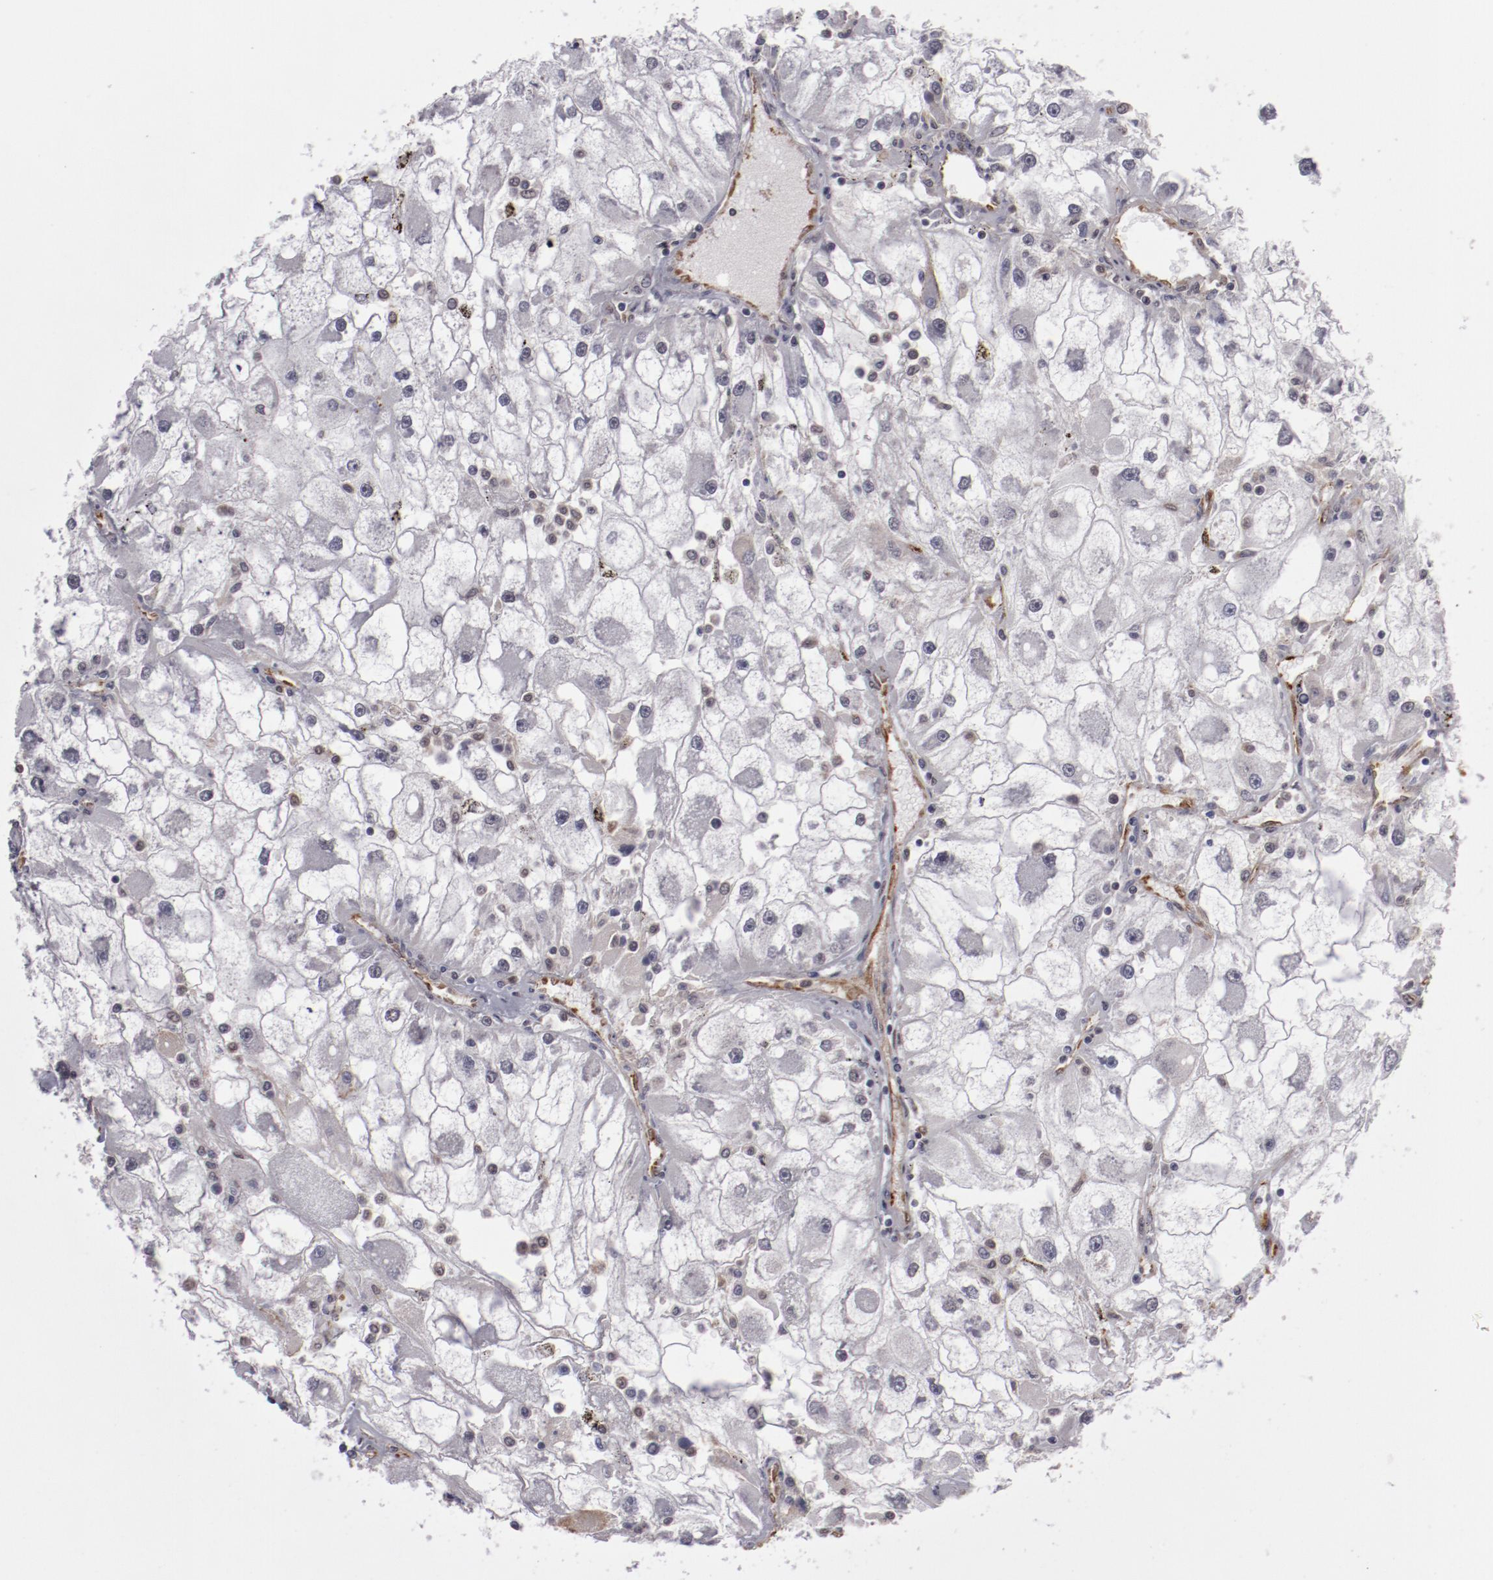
{"staining": {"intensity": "negative", "quantity": "none", "location": "none"}, "tissue": "renal cancer", "cell_type": "Tumor cells", "image_type": "cancer", "snomed": [{"axis": "morphology", "description": "Adenocarcinoma, NOS"}, {"axis": "topography", "description": "Kidney"}], "caption": "A high-resolution image shows immunohistochemistry staining of renal cancer (adenocarcinoma), which reveals no significant positivity in tumor cells. The staining was performed using DAB (3,3'-diaminobenzidine) to visualize the protein expression in brown, while the nuclei were stained in blue with hematoxylin (Magnification: 20x).", "gene": "LEF1", "patient": {"sex": "female", "age": 73}}